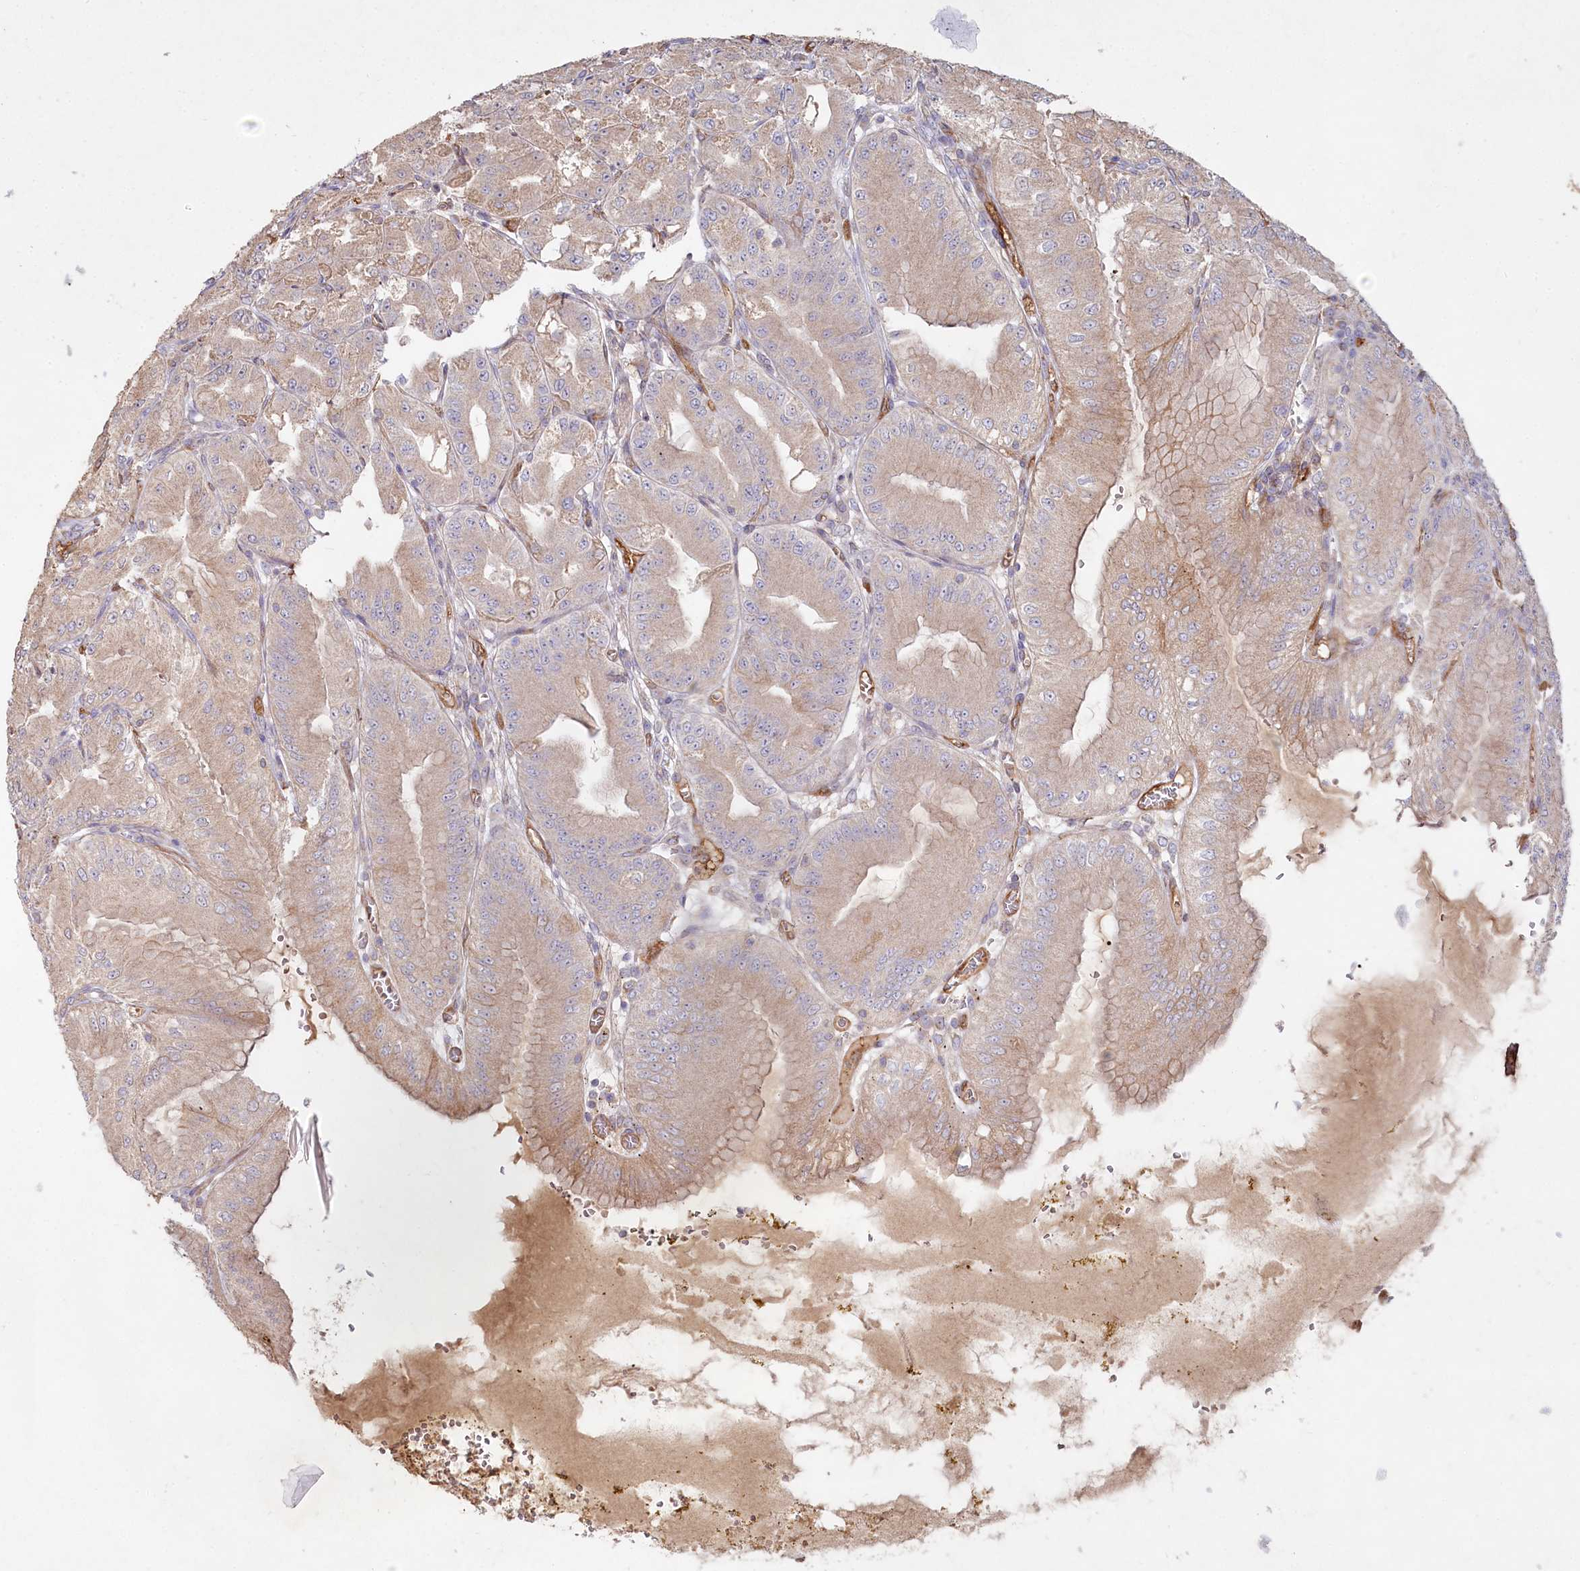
{"staining": {"intensity": "moderate", "quantity": ">75%", "location": "cytoplasmic/membranous"}, "tissue": "stomach", "cell_type": "Glandular cells", "image_type": "normal", "snomed": [{"axis": "morphology", "description": "Normal tissue, NOS"}, {"axis": "topography", "description": "Stomach, upper"}, {"axis": "topography", "description": "Stomach, lower"}], "caption": "IHC staining of unremarkable stomach, which reveals medium levels of moderate cytoplasmic/membranous expression in about >75% of glandular cells indicating moderate cytoplasmic/membranous protein staining. The staining was performed using DAB (3,3'-diaminobenzidine) (brown) for protein detection and nuclei were counterstained in hematoxylin (blue).", "gene": "RBP5", "patient": {"sex": "male", "age": 71}}